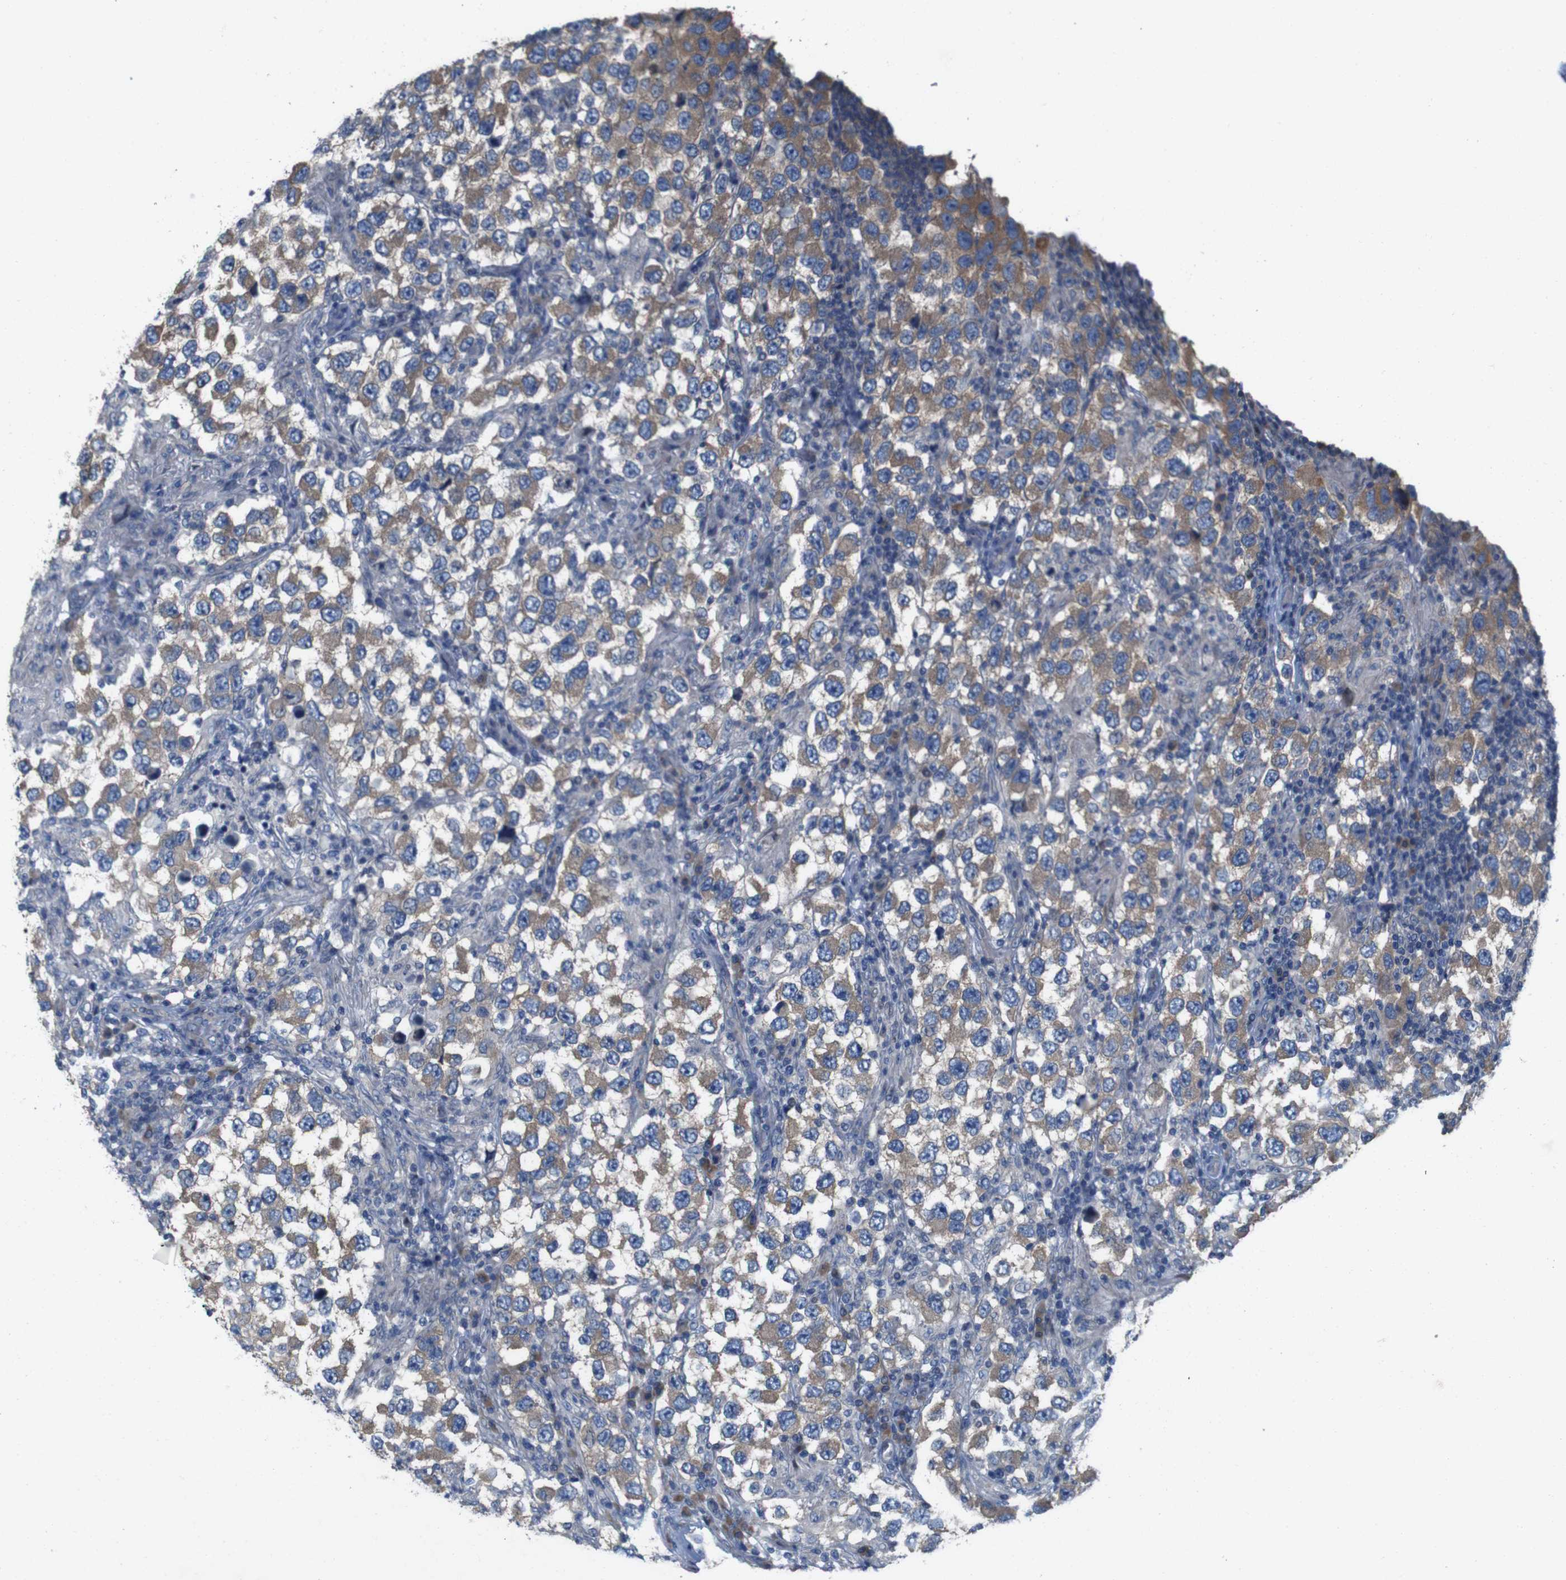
{"staining": {"intensity": "weak", "quantity": ">75%", "location": "cytoplasmic/membranous"}, "tissue": "testis cancer", "cell_type": "Tumor cells", "image_type": "cancer", "snomed": [{"axis": "morphology", "description": "Carcinoma, Embryonal, NOS"}, {"axis": "topography", "description": "Testis"}], "caption": "DAB immunohistochemical staining of testis embryonal carcinoma displays weak cytoplasmic/membranous protein staining in approximately >75% of tumor cells. The staining was performed using DAB to visualize the protein expression in brown, while the nuclei were stained in blue with hematoxylin (Magnification: 20x).", "gene": "MYEOV", "patient": {"sex": "male", "age": 21}}